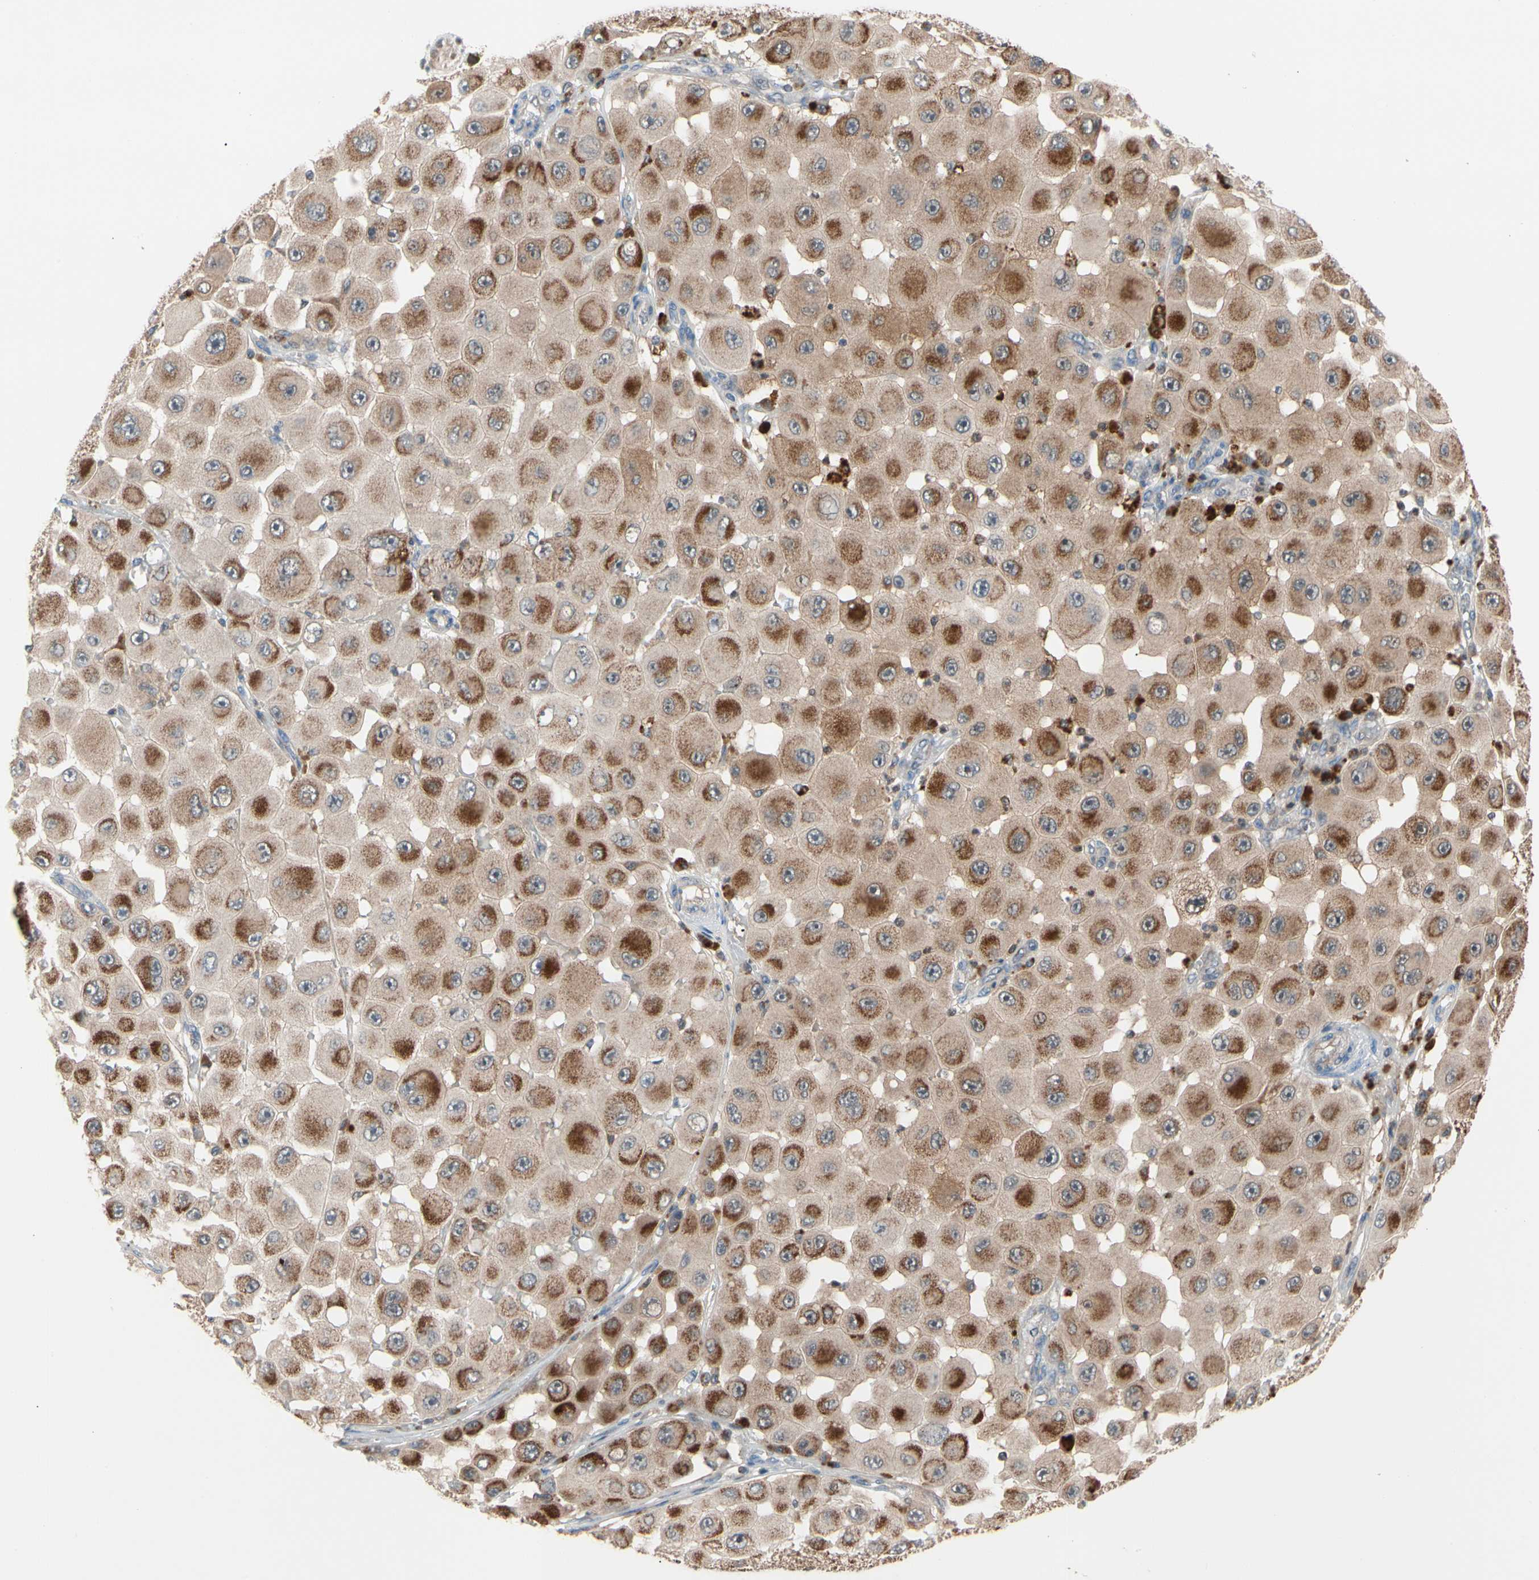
{"staining": {"intensity": "strong", "quantity": ">75%", "location": "cytoplasmic/membranous"}, "tissue": "melanoma", "cell_type": "Tumor cells", "image_type": "cancer", "snomed": [{"axis": "morphology", "description": "Malignant melanoma, NOS"}, {"axis": "topography", "description": "Skin"}], "caption": "Malignant melanoma was stained to show a protein in brown. There is high levels of strong cytoplasmic/membranous staining in approximately >75% of tumor cells. (IHC, brightfield microscopy, high magnification).", "gene": "MTHFS", "patient": {"sex": "female", "age": 81}}